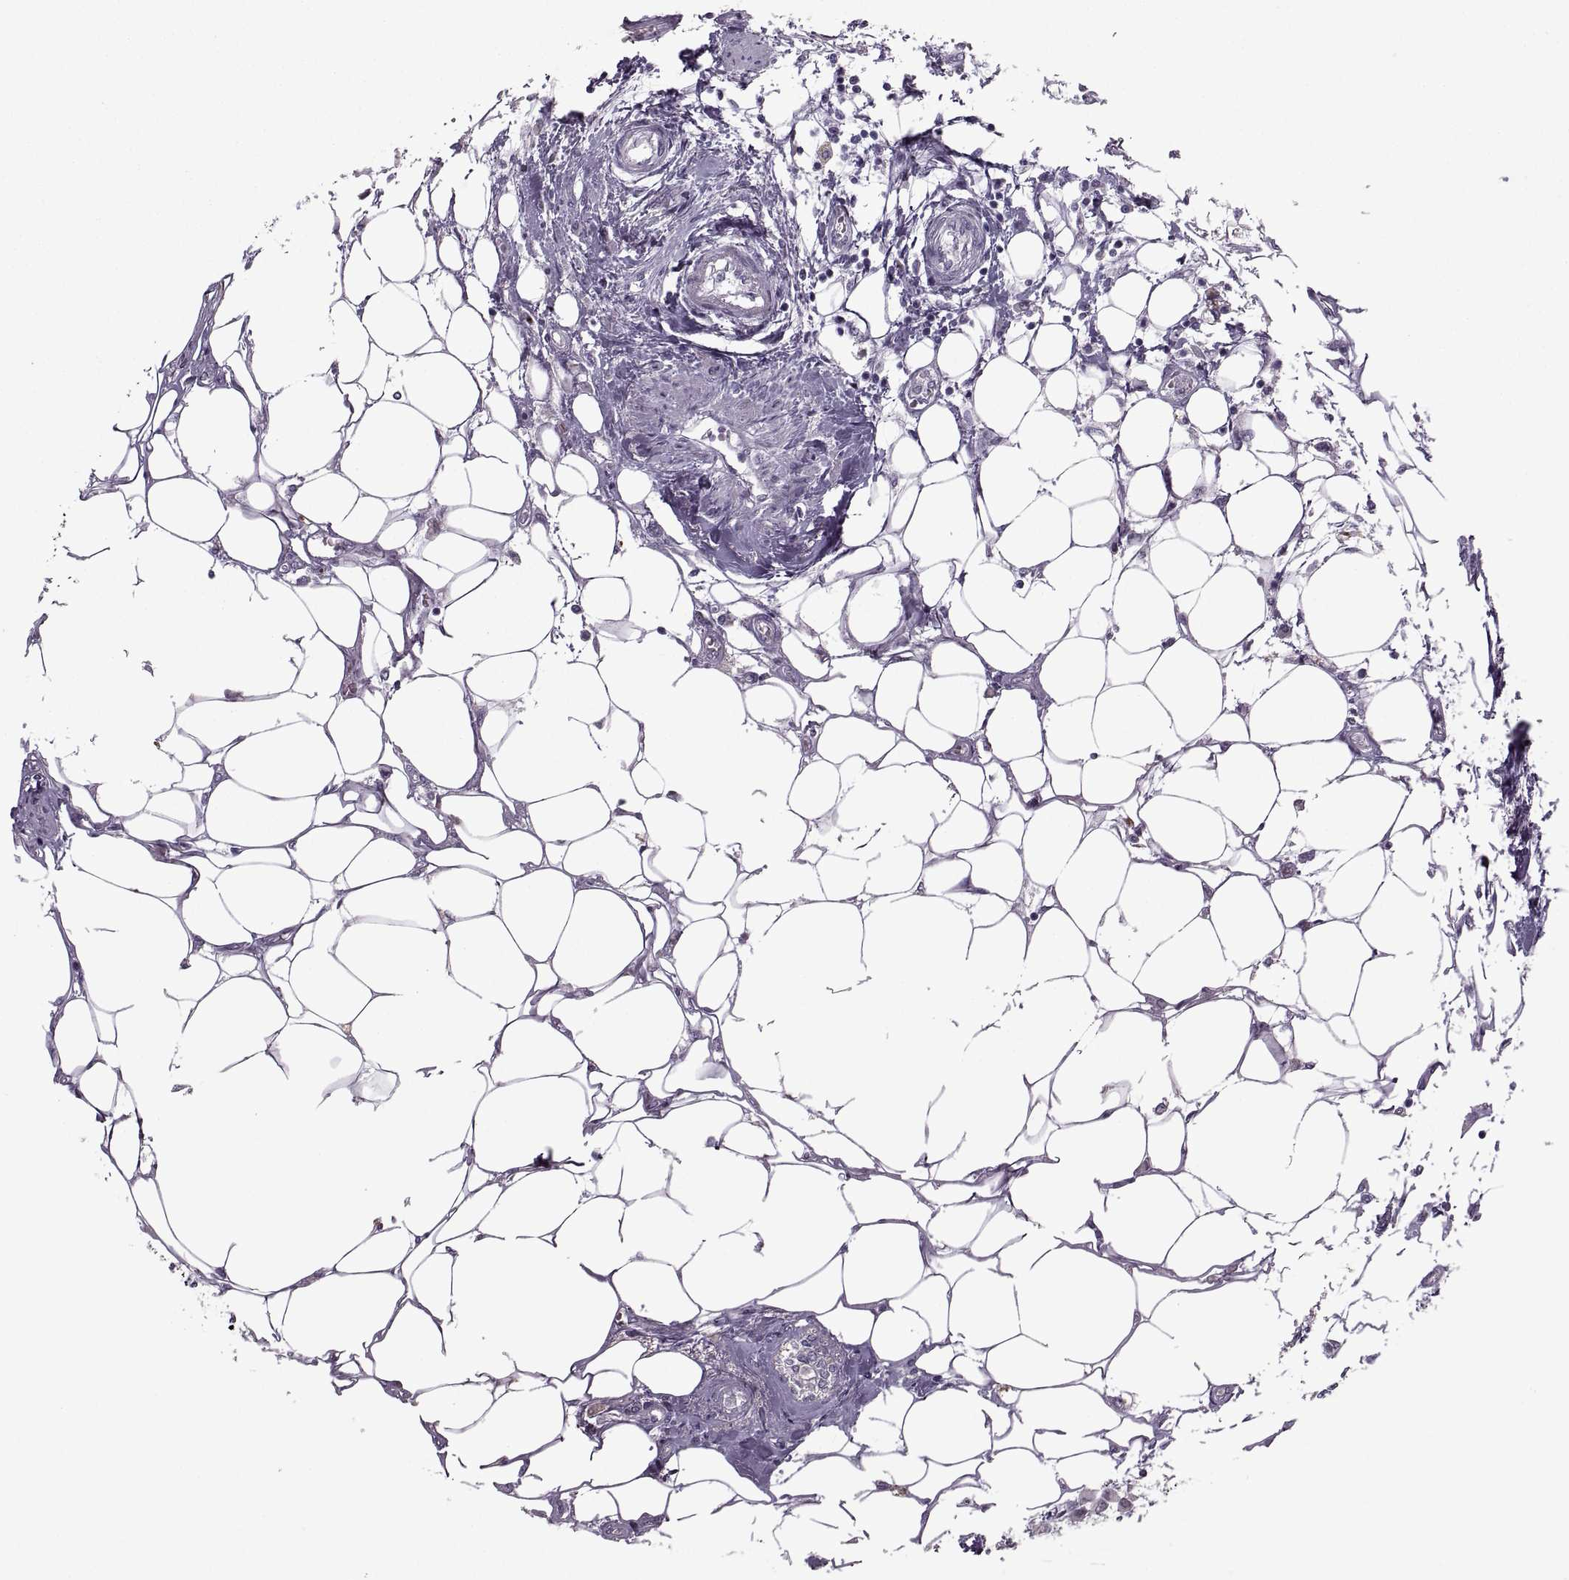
{"staining": {"intensity": "negative", "quantity": "none", "location": "none"}, "tissue": "breast cancer", "cell_type": "Tumor cells", "image_type": "cancer", "snomed": [{"axis": "morphology", "description": "Duct carcinoma"}, {"axis": "topography", "description": "Breast"}], "caption": "A high-resolution micrograph shows IHC staining of breast cancer, which displays no significant staining in tumor cells.", "gene": "MGAT4D", "patient": {"sex": "female", "age": 83}}